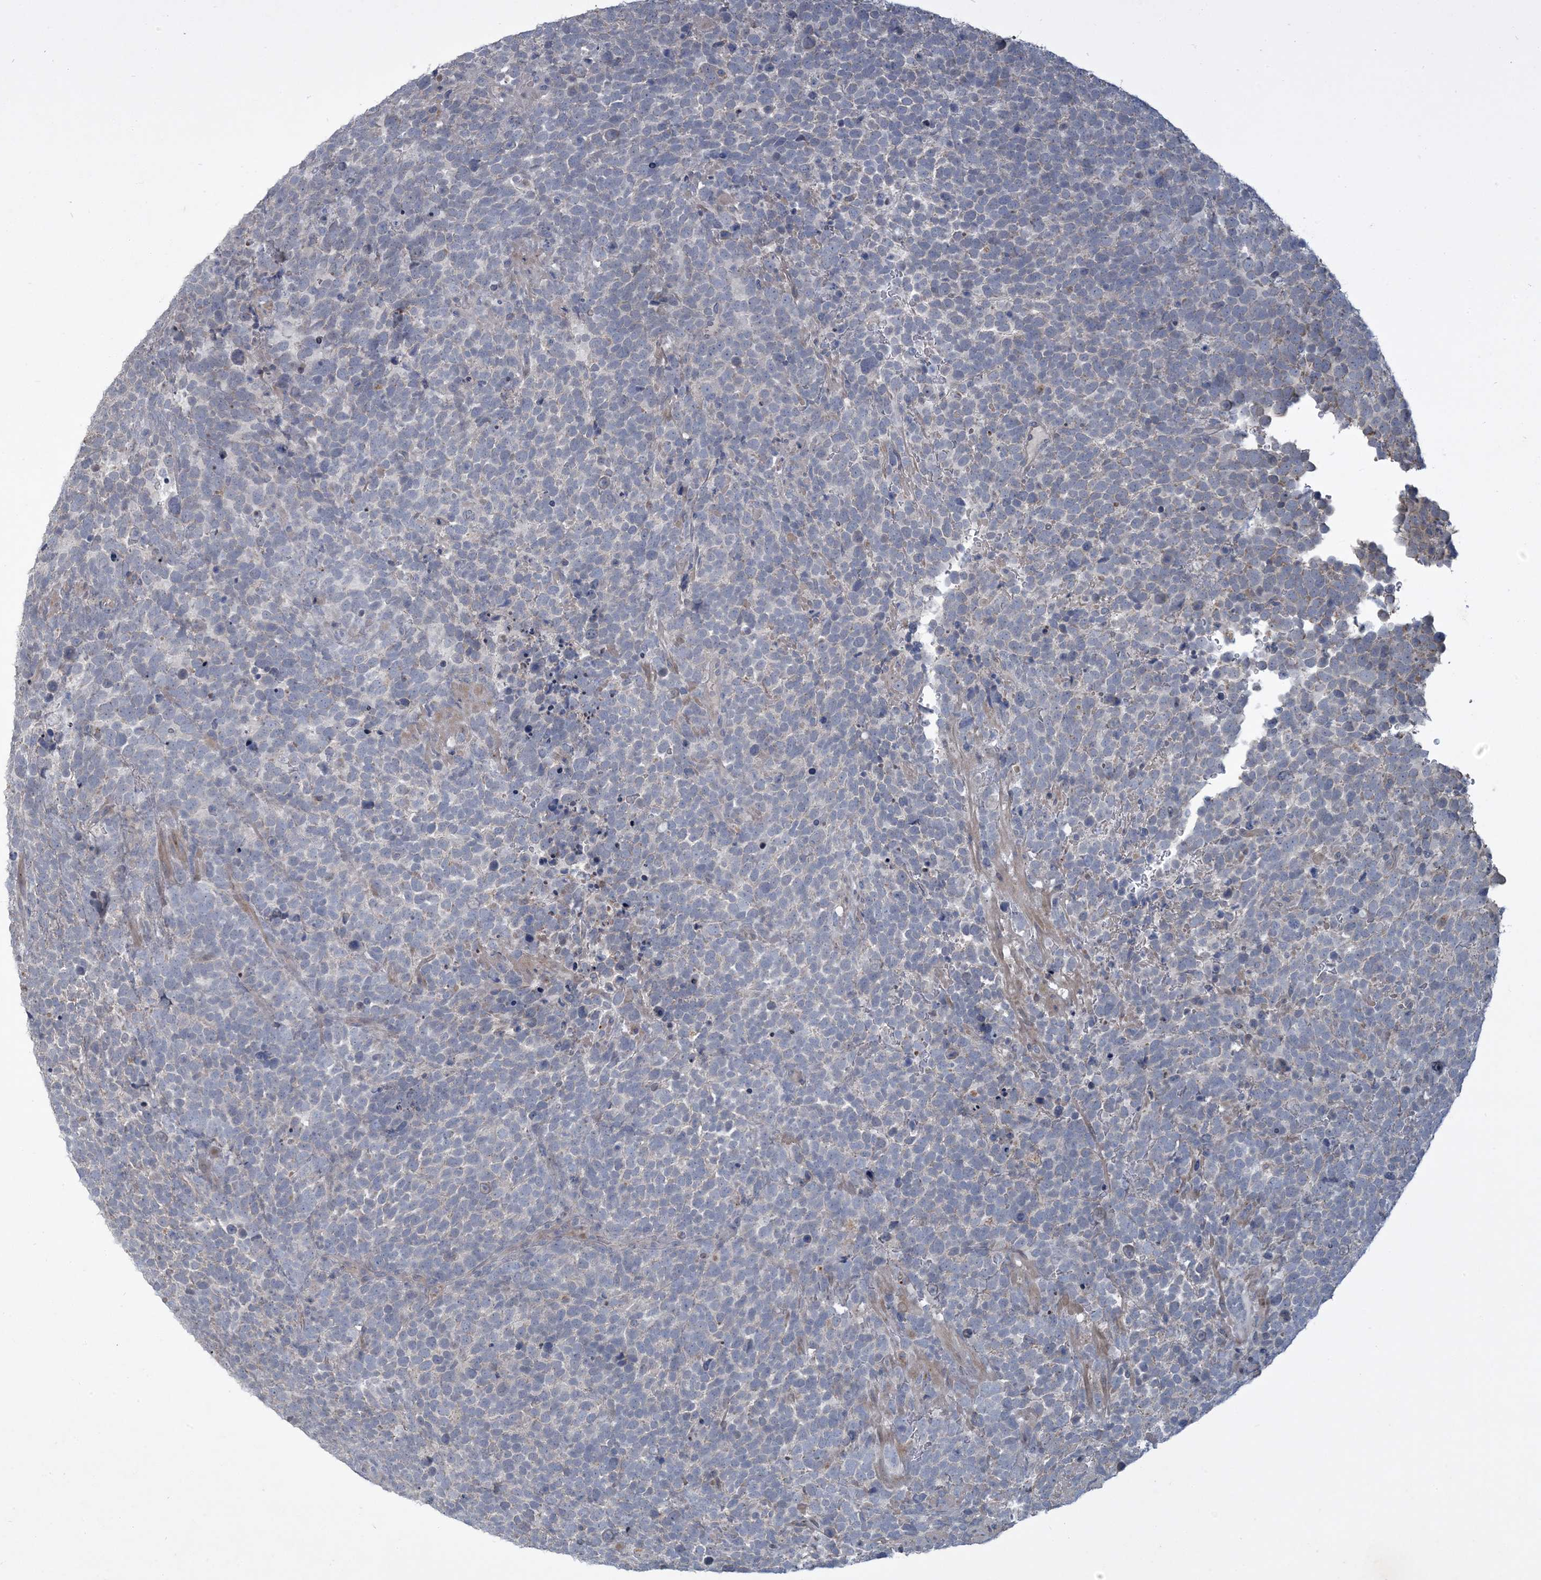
{"staining": {"intensity": "negative", "quantity": "none", "location": "none"}, "tissue": "urothelial cancer", "cell_type": "Tumor cells", "image_type": "cancer", "snomed": [{"axis": "morphology", "description": "Urothelial carcinoma, High grade"}, {"axis": "topography", "description": "Urinary bladder"}], "caption": "DAB (3,3'-diaminobenzidine) immunohistochemical staining of human high-grade urothelial carcinoma shows no significant expression in tumor cells.", "gene": "LTN1", "patient": {"sex": "female", "age": 82}}